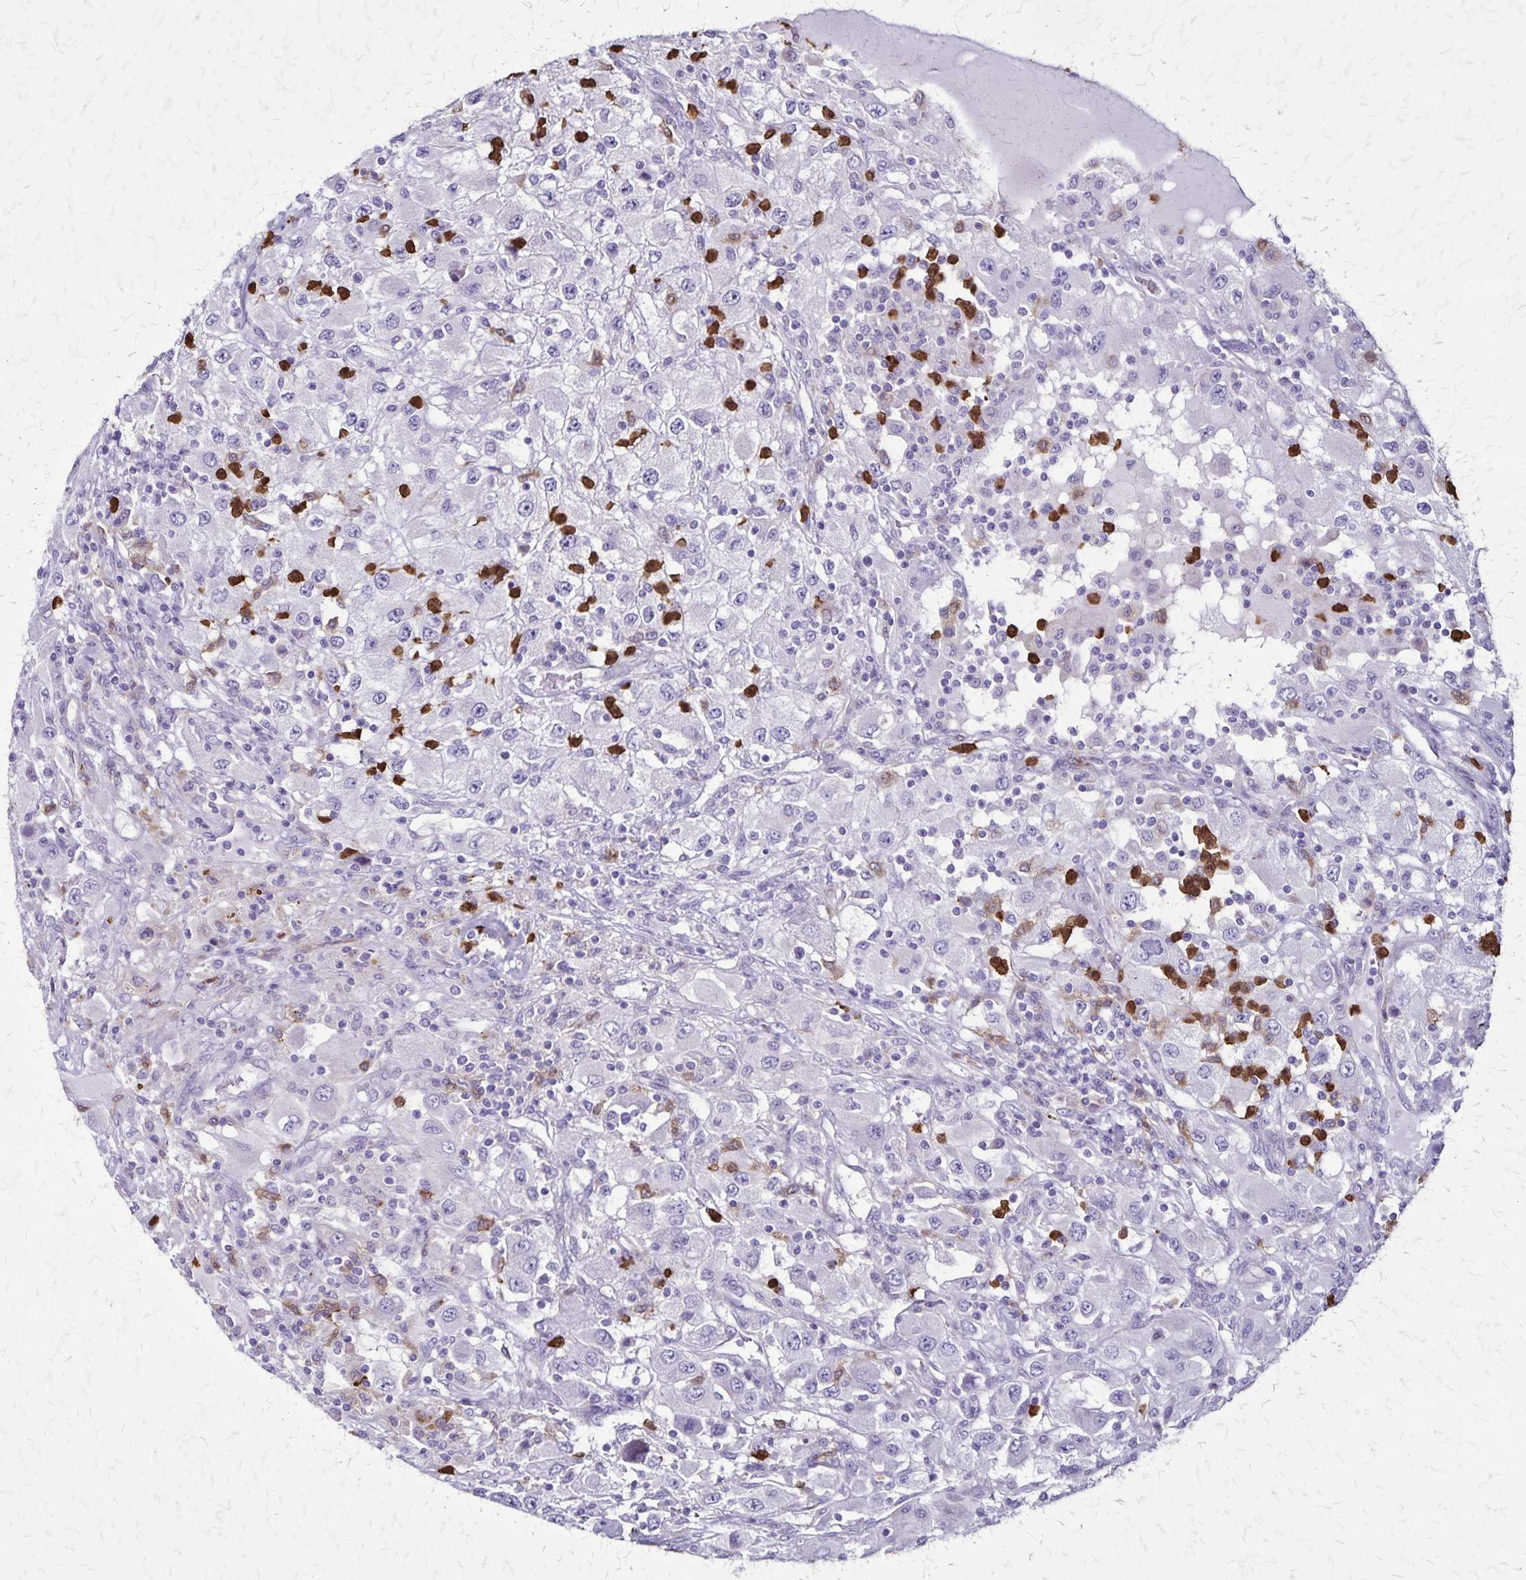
{"staining": {"intensity": "negative", "quantity": "none", "location": "none"}, "tissue": "renal cancer", "cell_type": "Tumor cells", "image_type": "cancer", "snomed": [{"axis": "morphology", "description": "Adenocarcinoma, NOS"}, {"axis": "topography", "description": "Kidney"}], "caption": "Micrograph shows no significant protein positivity in tumor cells of renal adenocarcinoma. The staining is performed using DAB brown chromogen with nuclei counter-stained in using hematoxylin.", "gene": "ULBP3", "patient": {"sex": "female", "age": 67}}